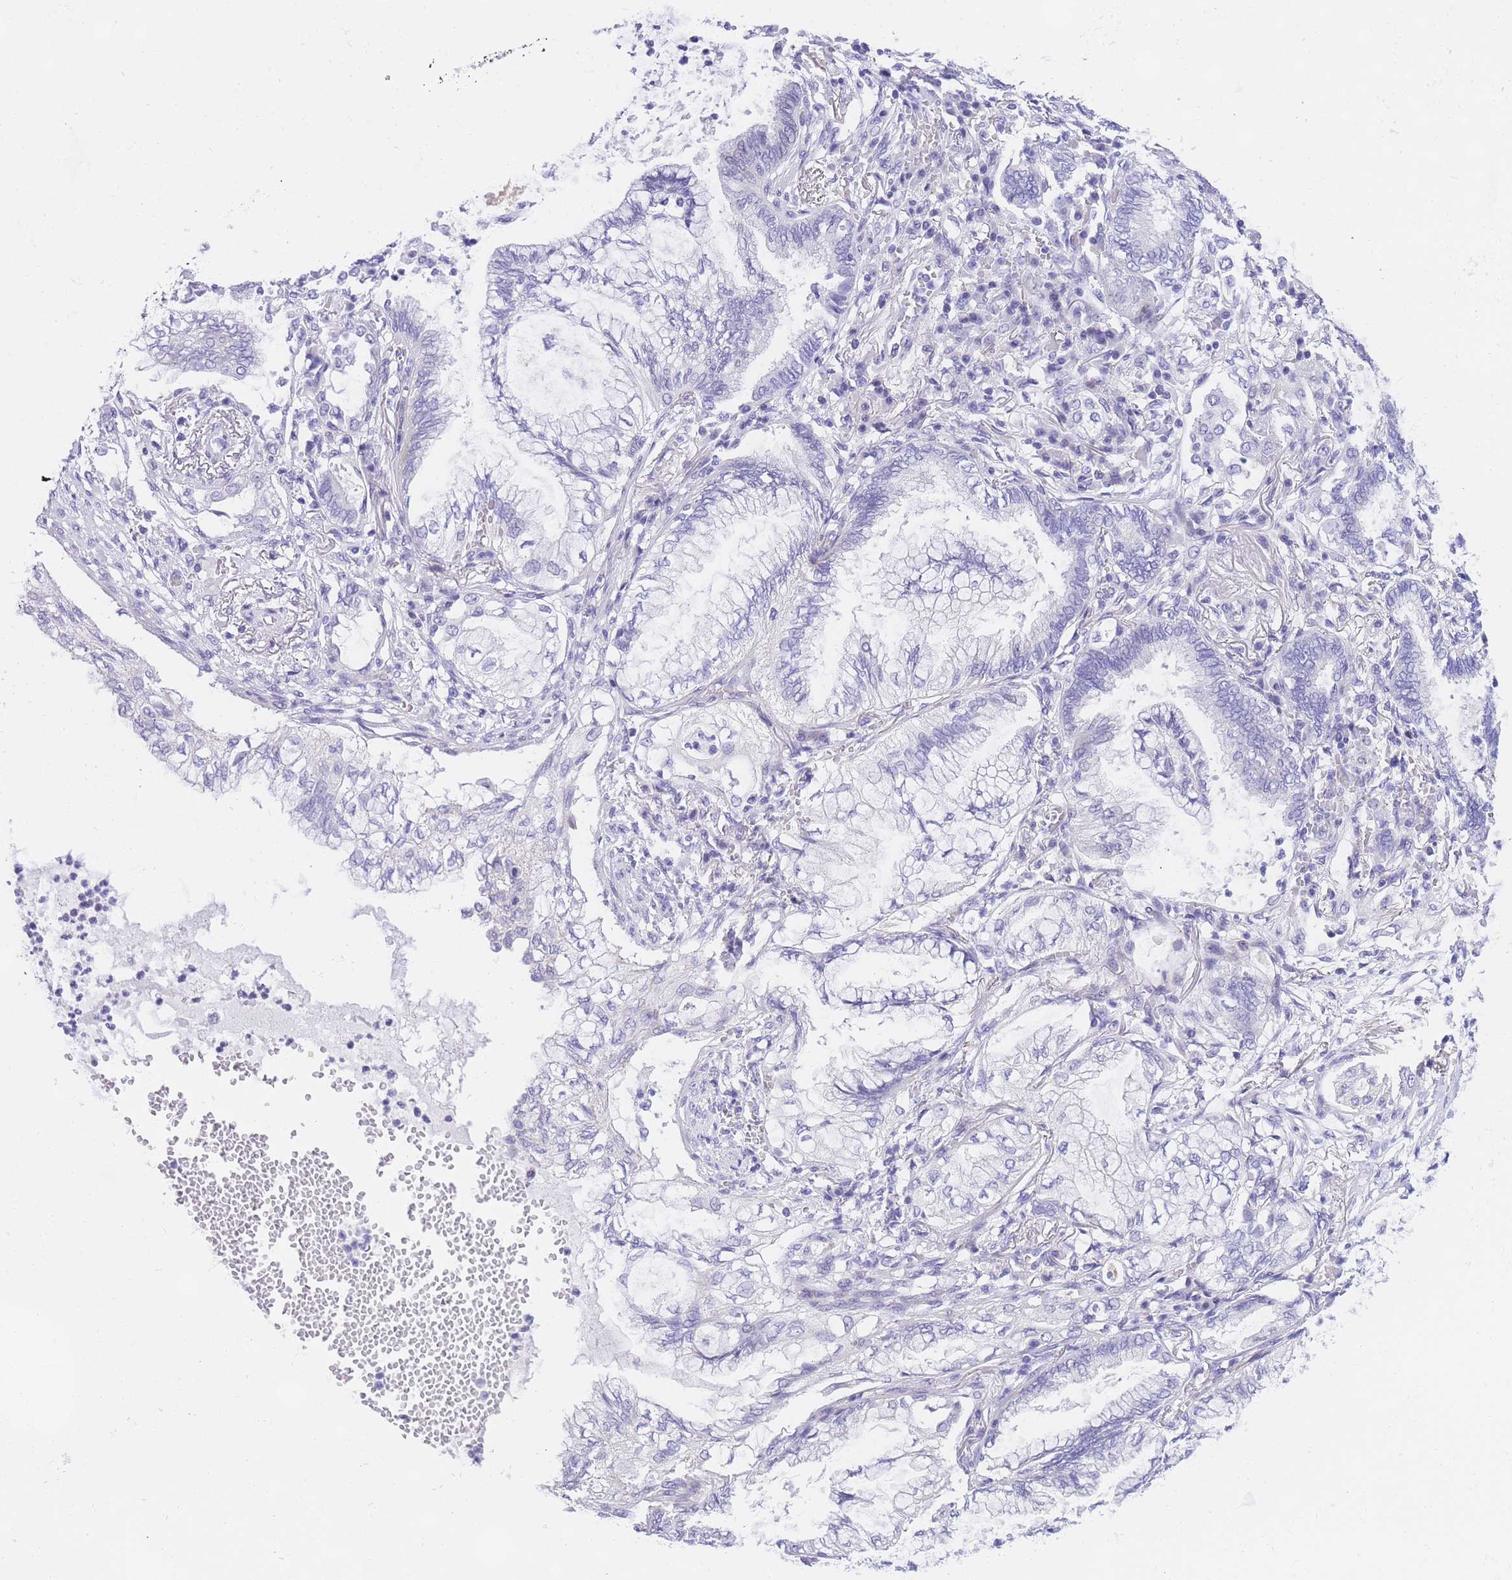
{"staining": {"intensity": "negative", "quantity": "none", "location": "none"}, "tissue": "lung cancer", "cell_type": "Tumor cells", "image_type": "cancer", "snomed": [{"axis": "morphology", "description": "Adenocarcinoma, NOS"}, {"axis": "topography", "description": "Lung"}], "caption": "An immunohistochemistry (IHC) image of lung adenocarcinoma is shown. There is no staining in tumor cells of lung adenocarcinoma.", "gene": "TIFAB", "patient": {"sex": "female", "age": 70}}